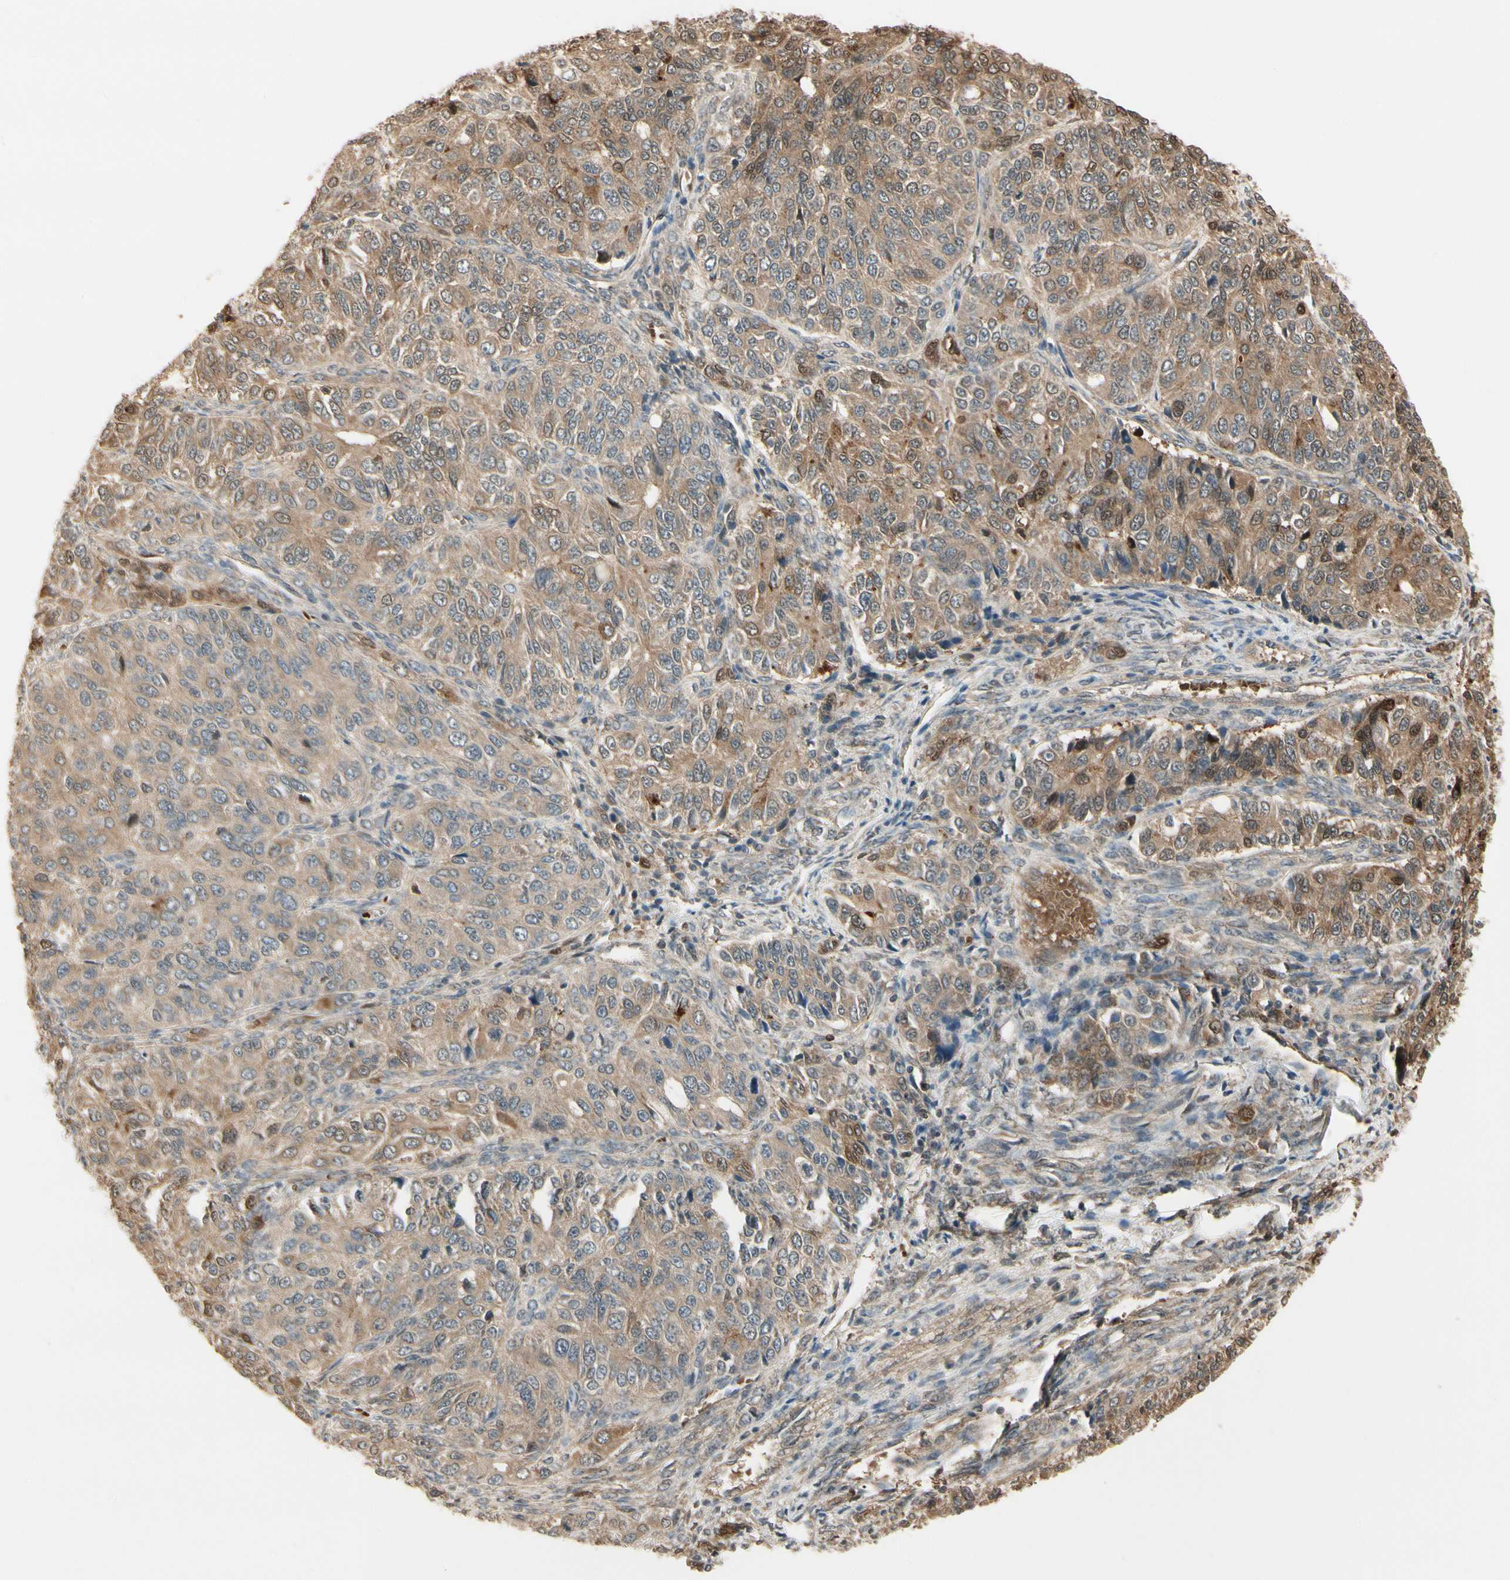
{"staining": {"intensity": "moderate", "quantity": ">75%", "location": "cytoplasmic/membranous"}, "tissue": "ovarian cancer", "cell_type": "Tumor cells", "image_type": "cancer", "snomed": [{"axis": "morphology", "description": "Carcinoma, endometroid"}, {"axis": "topography", "description": "Ovary"}], "caption": "Tumor cells display medium levels of moderate cytoplasmic/membranous staining in about >75% of cells in human ovarian cancer.", "gene": "EVC", "patient": {"sex": "female", "age": 51}}